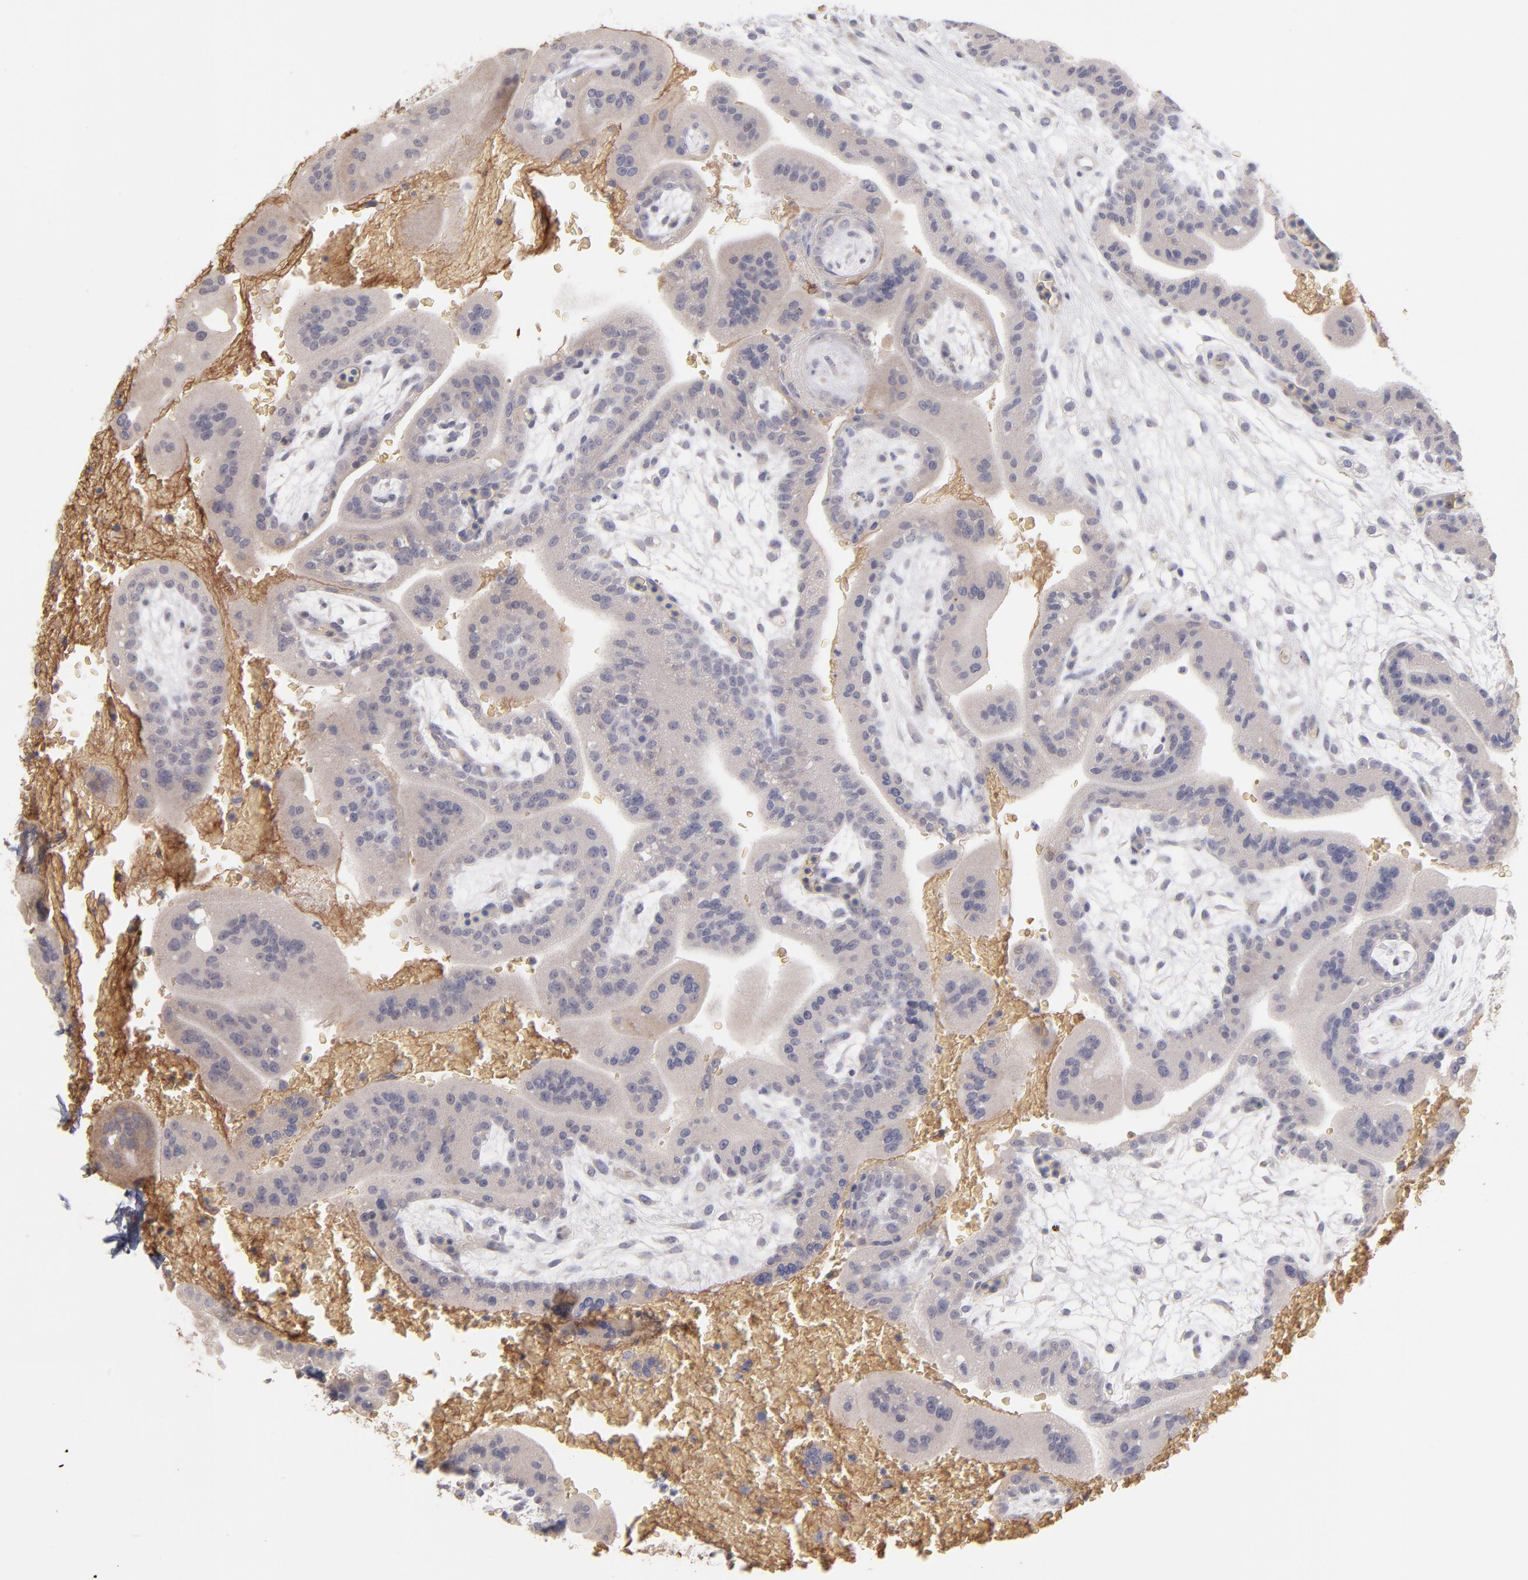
{"staining": {"intensity": "negative", "quantity": "none", "location": "none"}, "tissue": "placenta", "cell_type": "Decidual cells", "image_type": "normal", "snomed": [{"axis": "morphology", "description": "Normal tissue, NOS"}, {"axis": "topography", "description": "Placenta"}], "caption": "DAB immunohistochemical staining of unremarkable placenta demonstrates no significant positivity in decidual cells. (DAB immunohistochemistry with hematoxylin counter stain).", "gene": "F13B", "patient": {"sex": "female", "age": 35}}